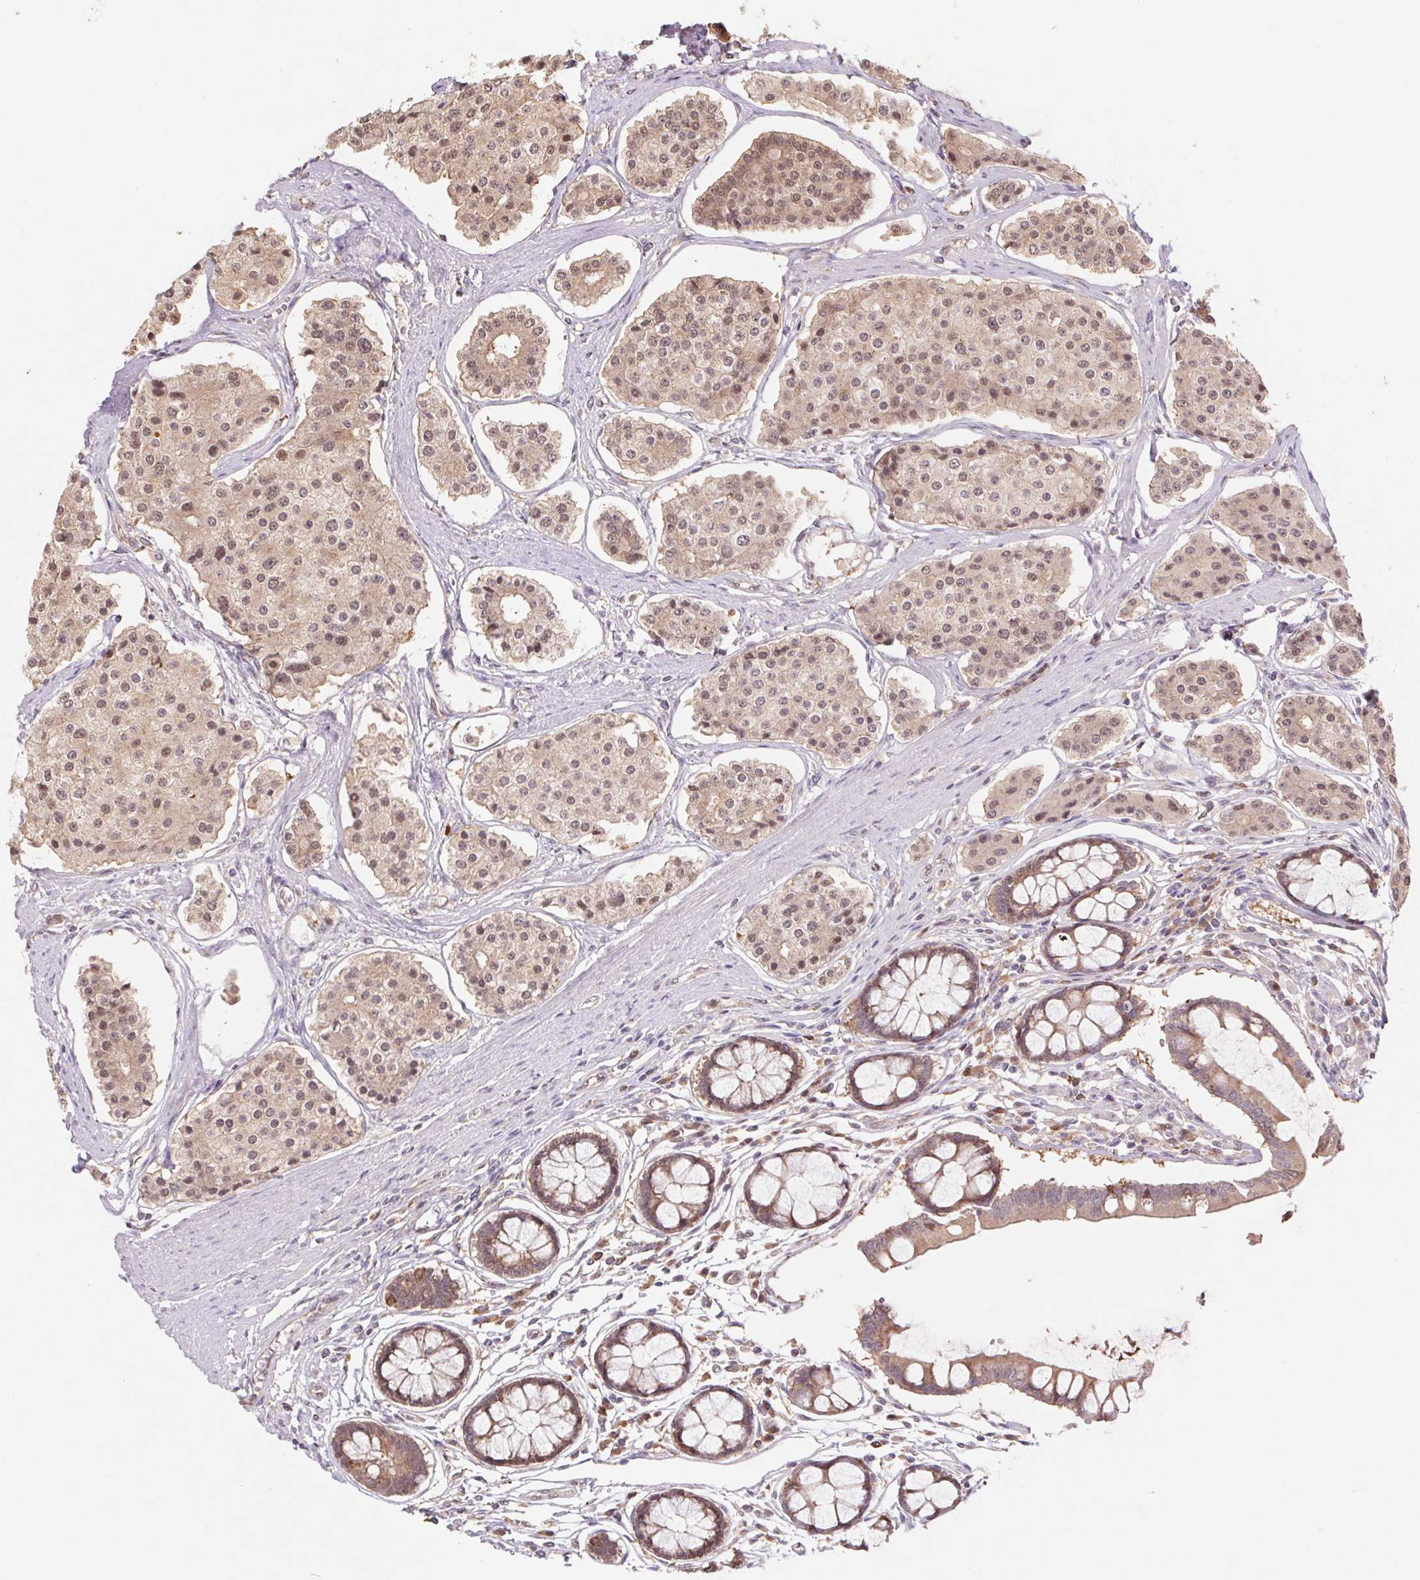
{"staining": {"intensity": "weak", "quantity": ">75%", "location": "cytoplasmic/membranous,nuclear"}, "tissue": "carcinoid", "cell_type": "Tumor cells", "image_type": "cancer", "snomed": [{"axis": "morphology", "description": "Carcinoid, malignant, NOS"}, {"axis": "topography", "description": "Small intestine"}], "caption": "Immunohistochemistry photomicrograph of neoplastic tissue: carcinoid (malignant) stained using IHC demonstrates low levels of weak protein expression localized specifically in the cytoplasmic/membranous and nuclear of tumor cells, appearing as a cytoplasmic/membranous and nuclear brown color.", "gene": "RRM1", "patient": {"sex": "female", "age": 65}}